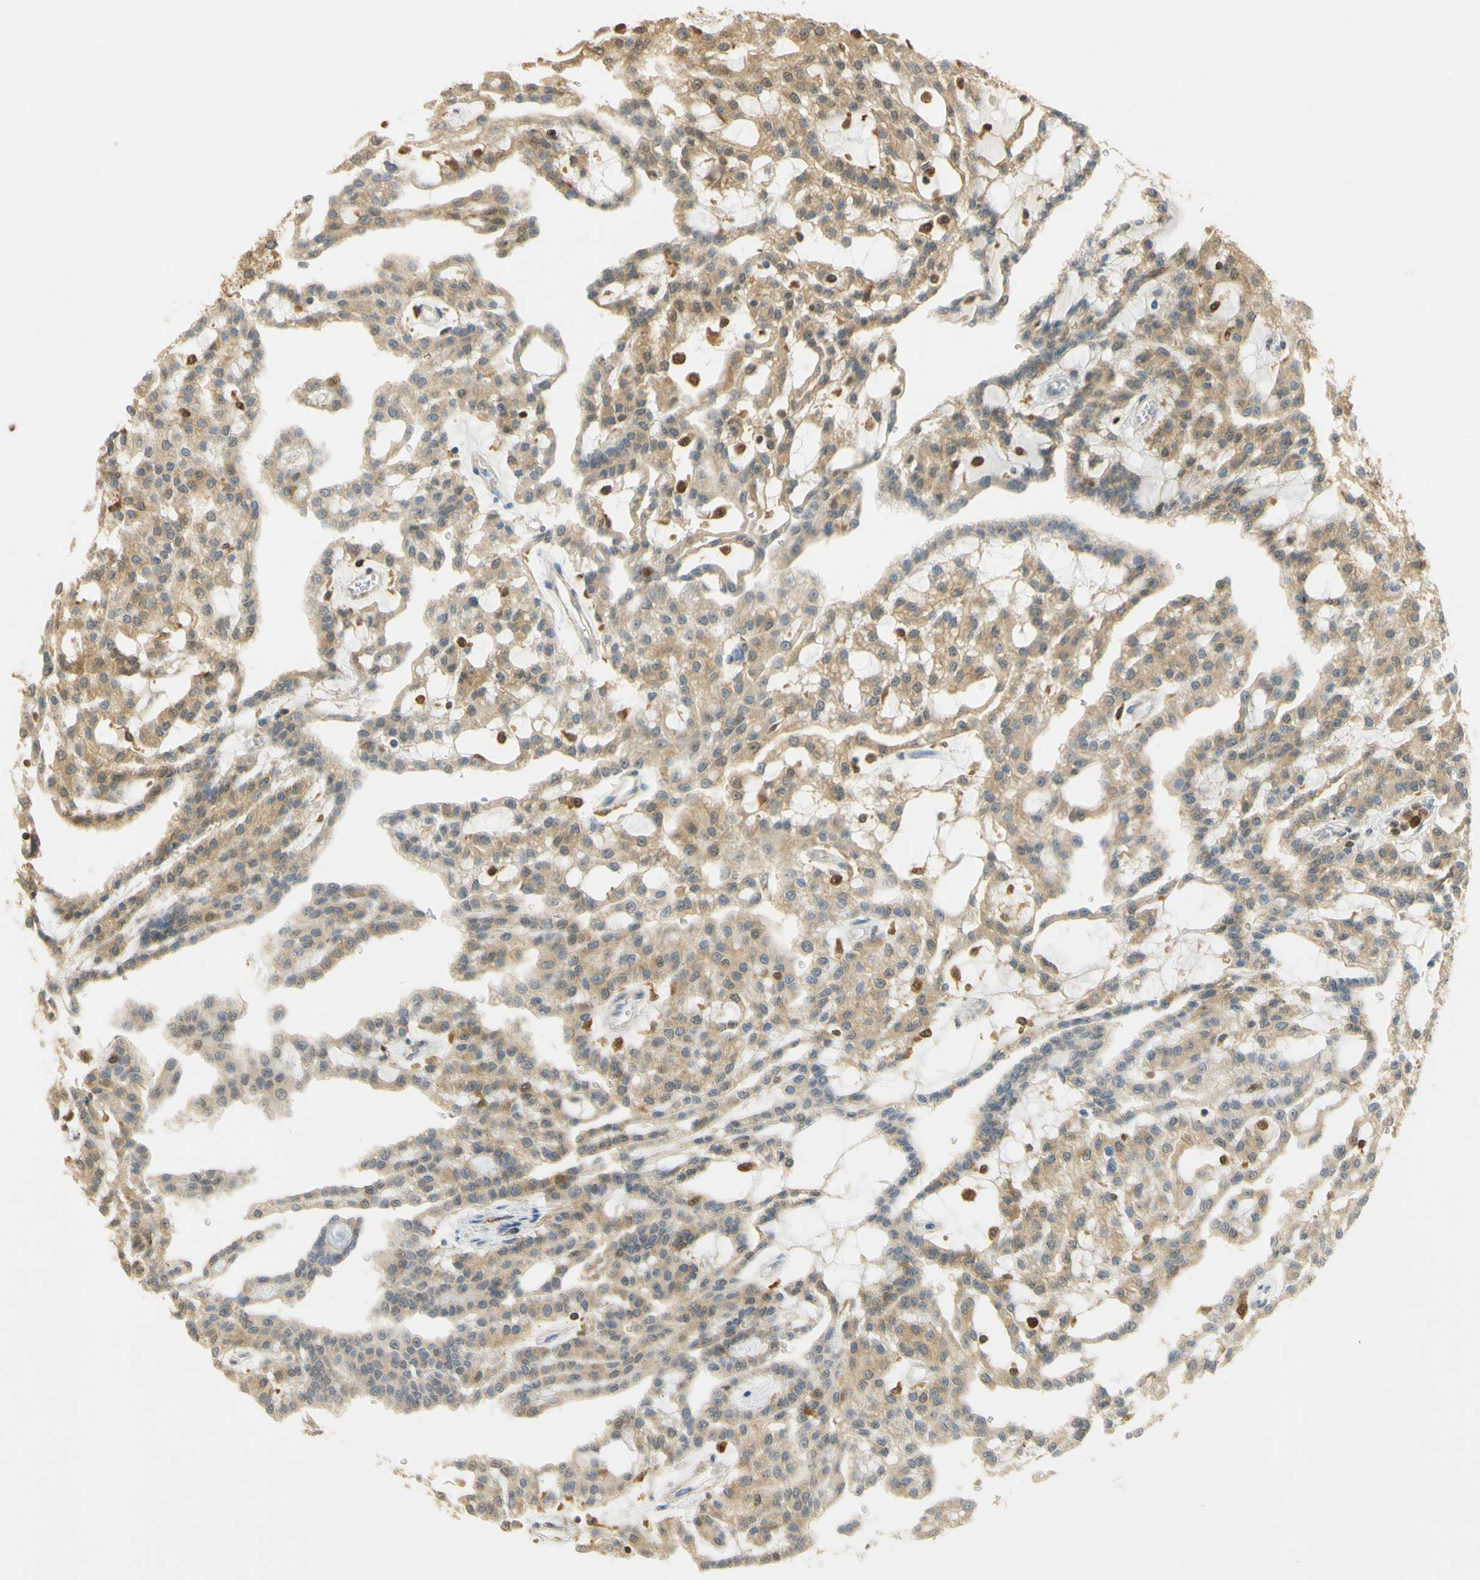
{"staining": {"intensity": "weak", "quantity": ">75%", "location": "cytoplasmic/membranous"}, "tissue": "renal cancer", "cell_type": "Tumor cells", "image_type": "cancer", "snomed": [{"axis": "morphology", "description": "Adenocarcinoma, NOS"}, {"axis": "topography", "description": "Kidney"}], "caption": "This image reveals immunohistochemistry (IHC) staining of renal cancer, with low weak cytoplasmic/membranous expression in about >75% of tumor cells.", "gene": "PAK1", "patient": {"sex": "male", "age": 63}}